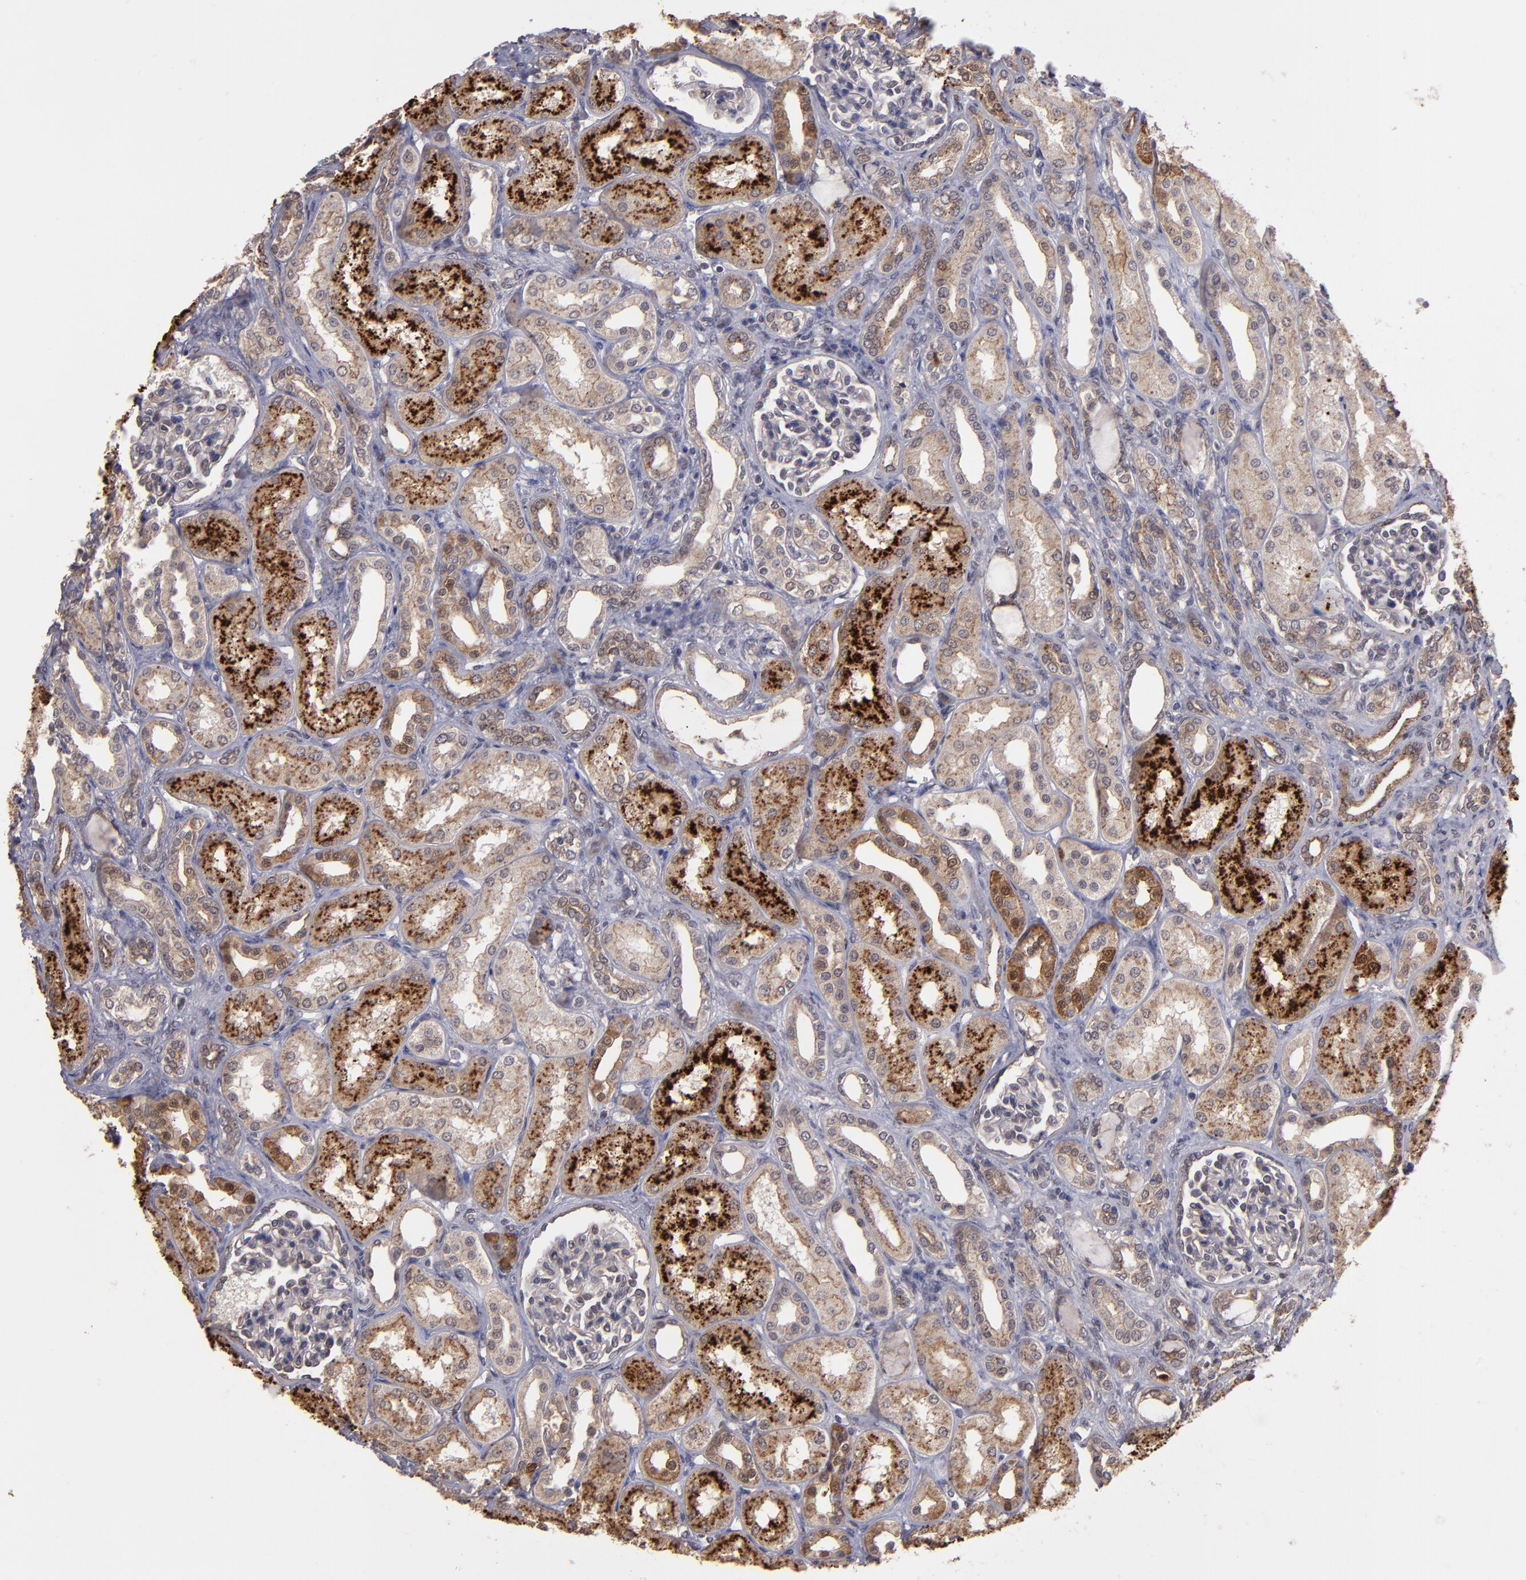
{"staining": {"intensity": "negative", "quantity": "none", "location": "none"}, "tissue": "kidney", "cell_type": "Cells in glomeruli", "image_type": "normal", "snomed": [{"axis": "morphology", "description": "Normal tissue, NOS"}, {"axis": "topography", "description": "Kidney"}], "caption": "IHC of normal human kidney demonstrates no expression in cells in glomeruli.", "gene": "SIPA1L1", "patient": {"sex": "male", "age": 7}}